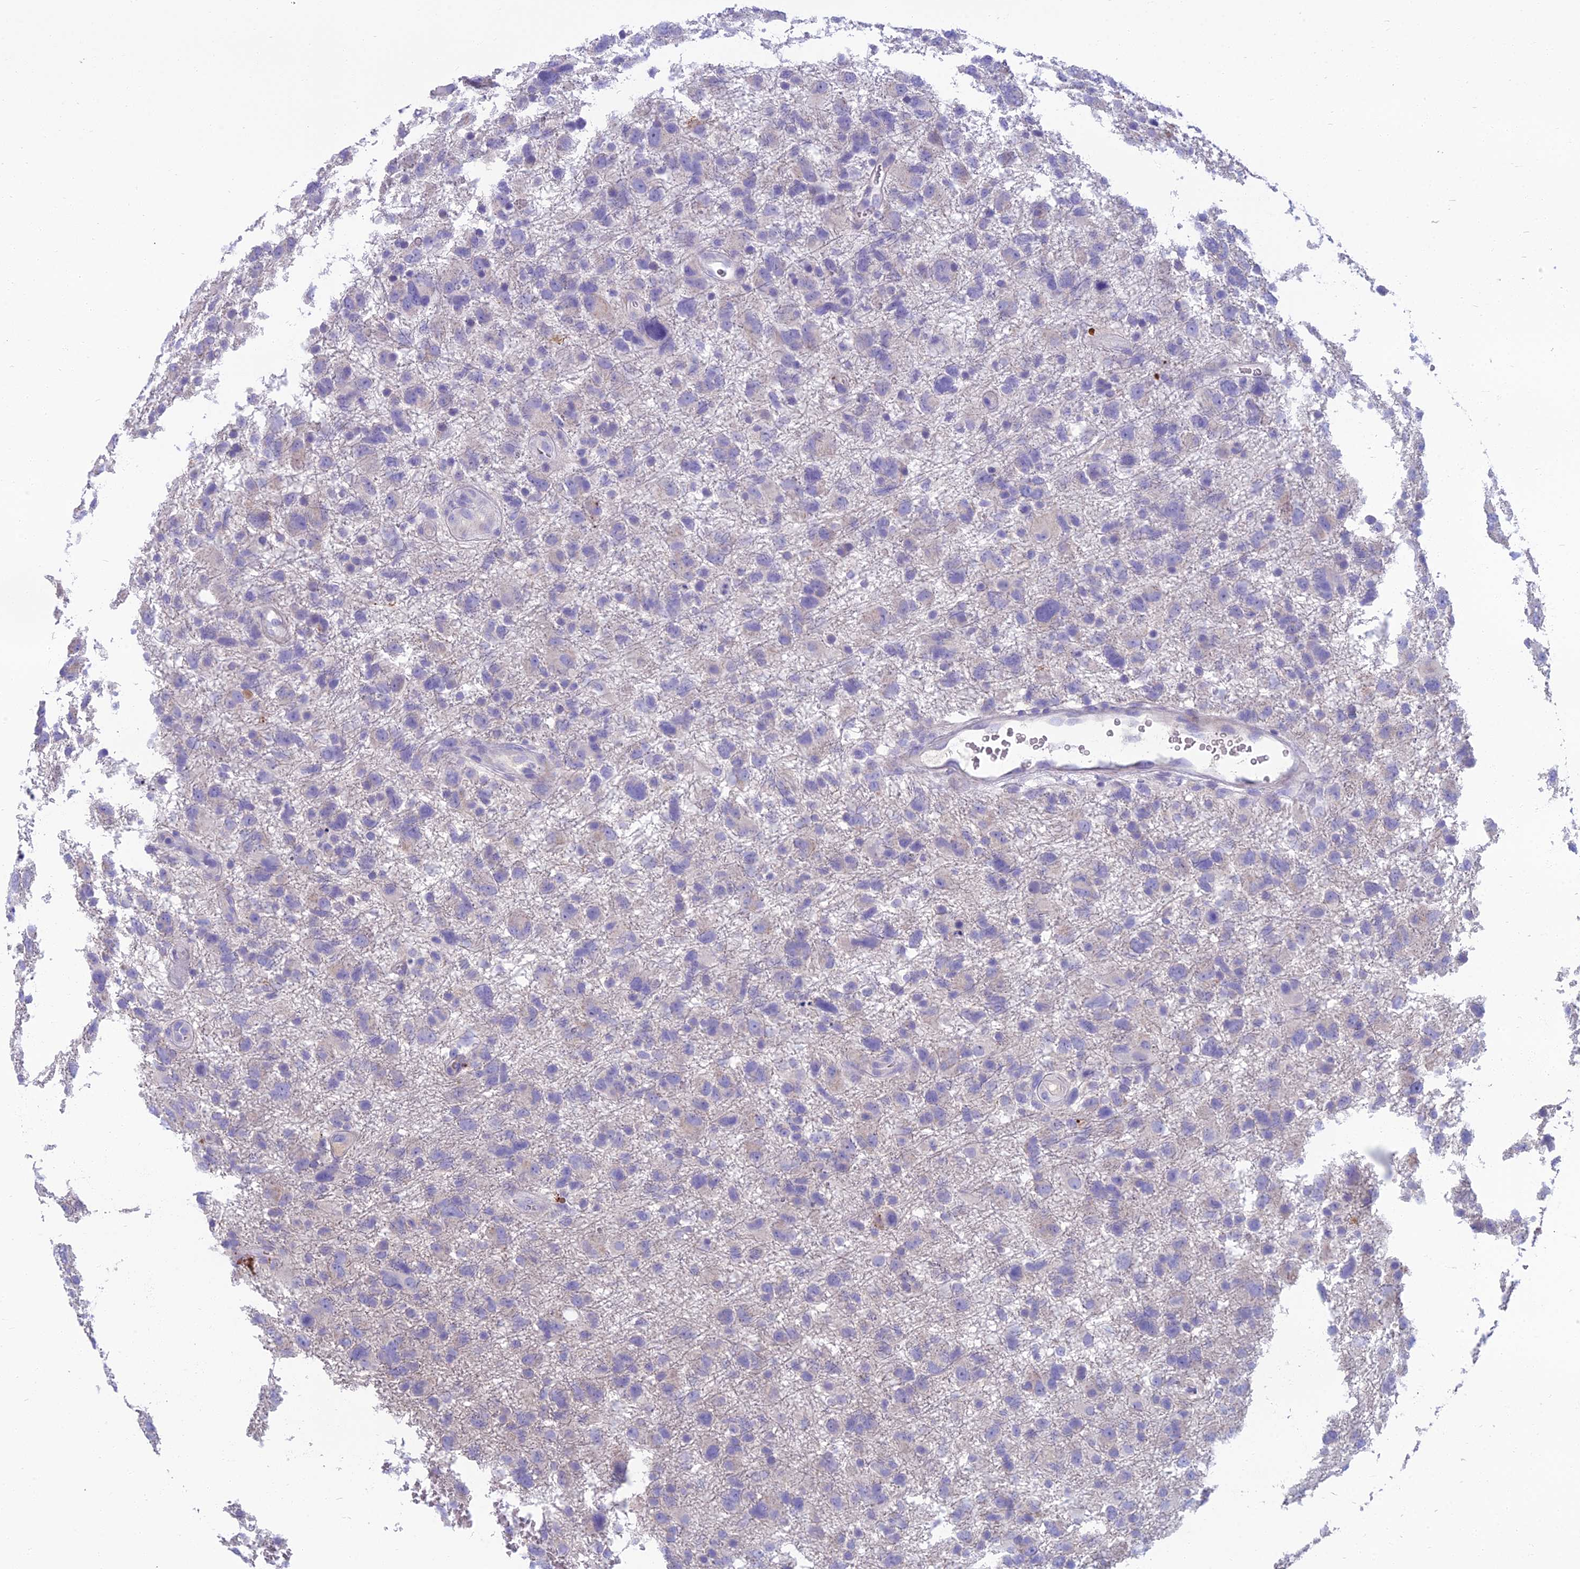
{"staining": {"intensity": "negative", "quantity": "none", "location": "none"}, "tissue": "glioma", "cell_type": "Tumor cells", "image_type": "cancer", "snomed": [{"axis": "morphology", "description": "Glioma, malignant, High grade"}, {"axis": "topography", "description": "Brain"}], "caption": "DAB immunohistochemical staining of human malignant glioma (high-grade) displays no significant expression in tumor cells.", "gene": "SPTLC3", "patient": {"sex": "male", "age": 61}}